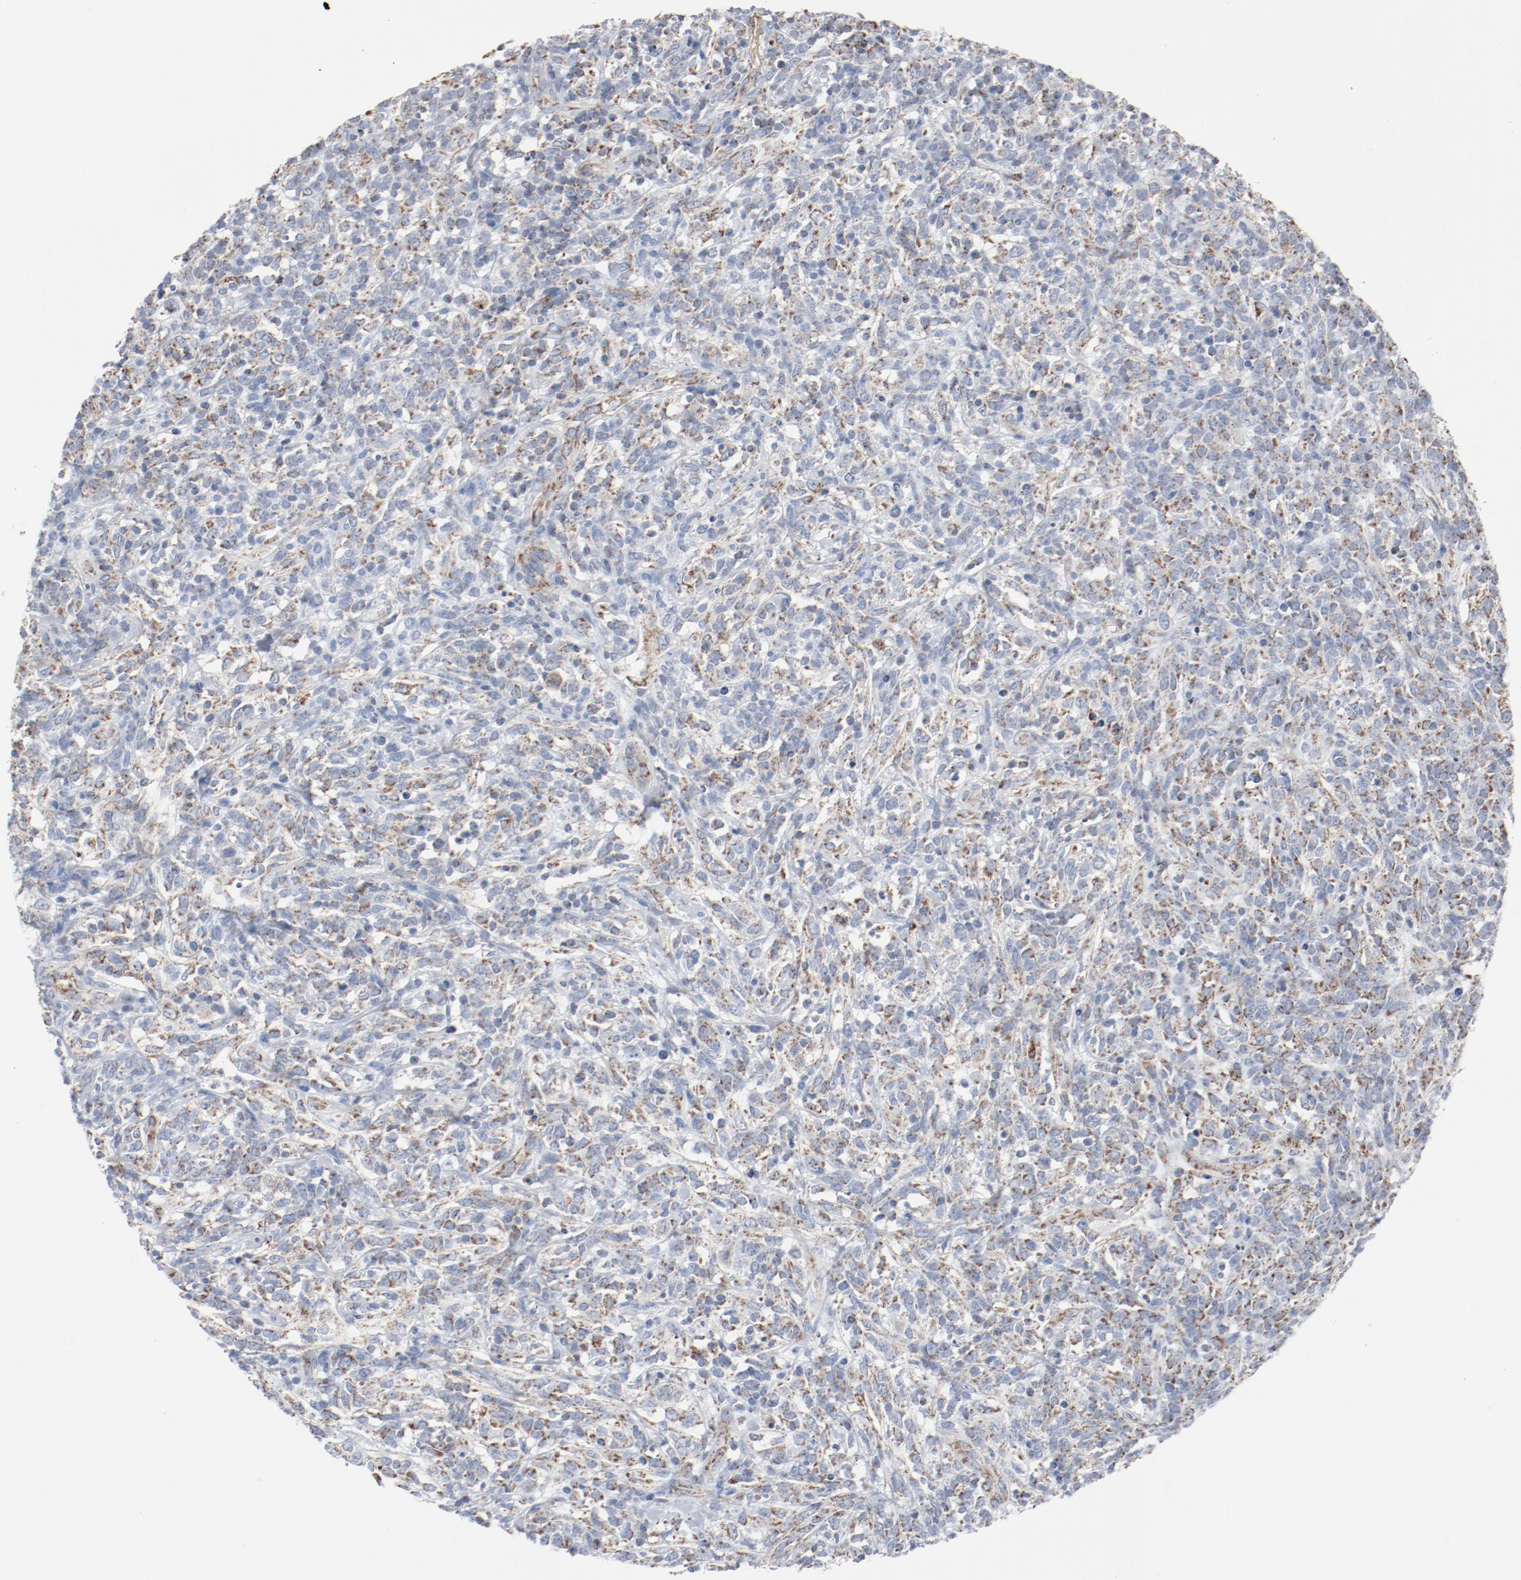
{"staining": {"intensity": "weak", "quantity": "<25%", "location": "cytoplasmic/membranous"}, "tissue": "lymphoma", "cell_type": "Tumor cells", "image_type": "cancer", "snomed": [{"axis": "morphology", "description": "Malignant lymphoma, non-Hodgkin's type, High grade"}, {"axis": "topography", "description": "Lymph node"}], "caption": "IHC histopathology image of lymphoma stained for a protein (brown), which shows no staining in tumor cells.", "gene": "NDUFB8", "patient": {"sex": "female", "age": 73}}